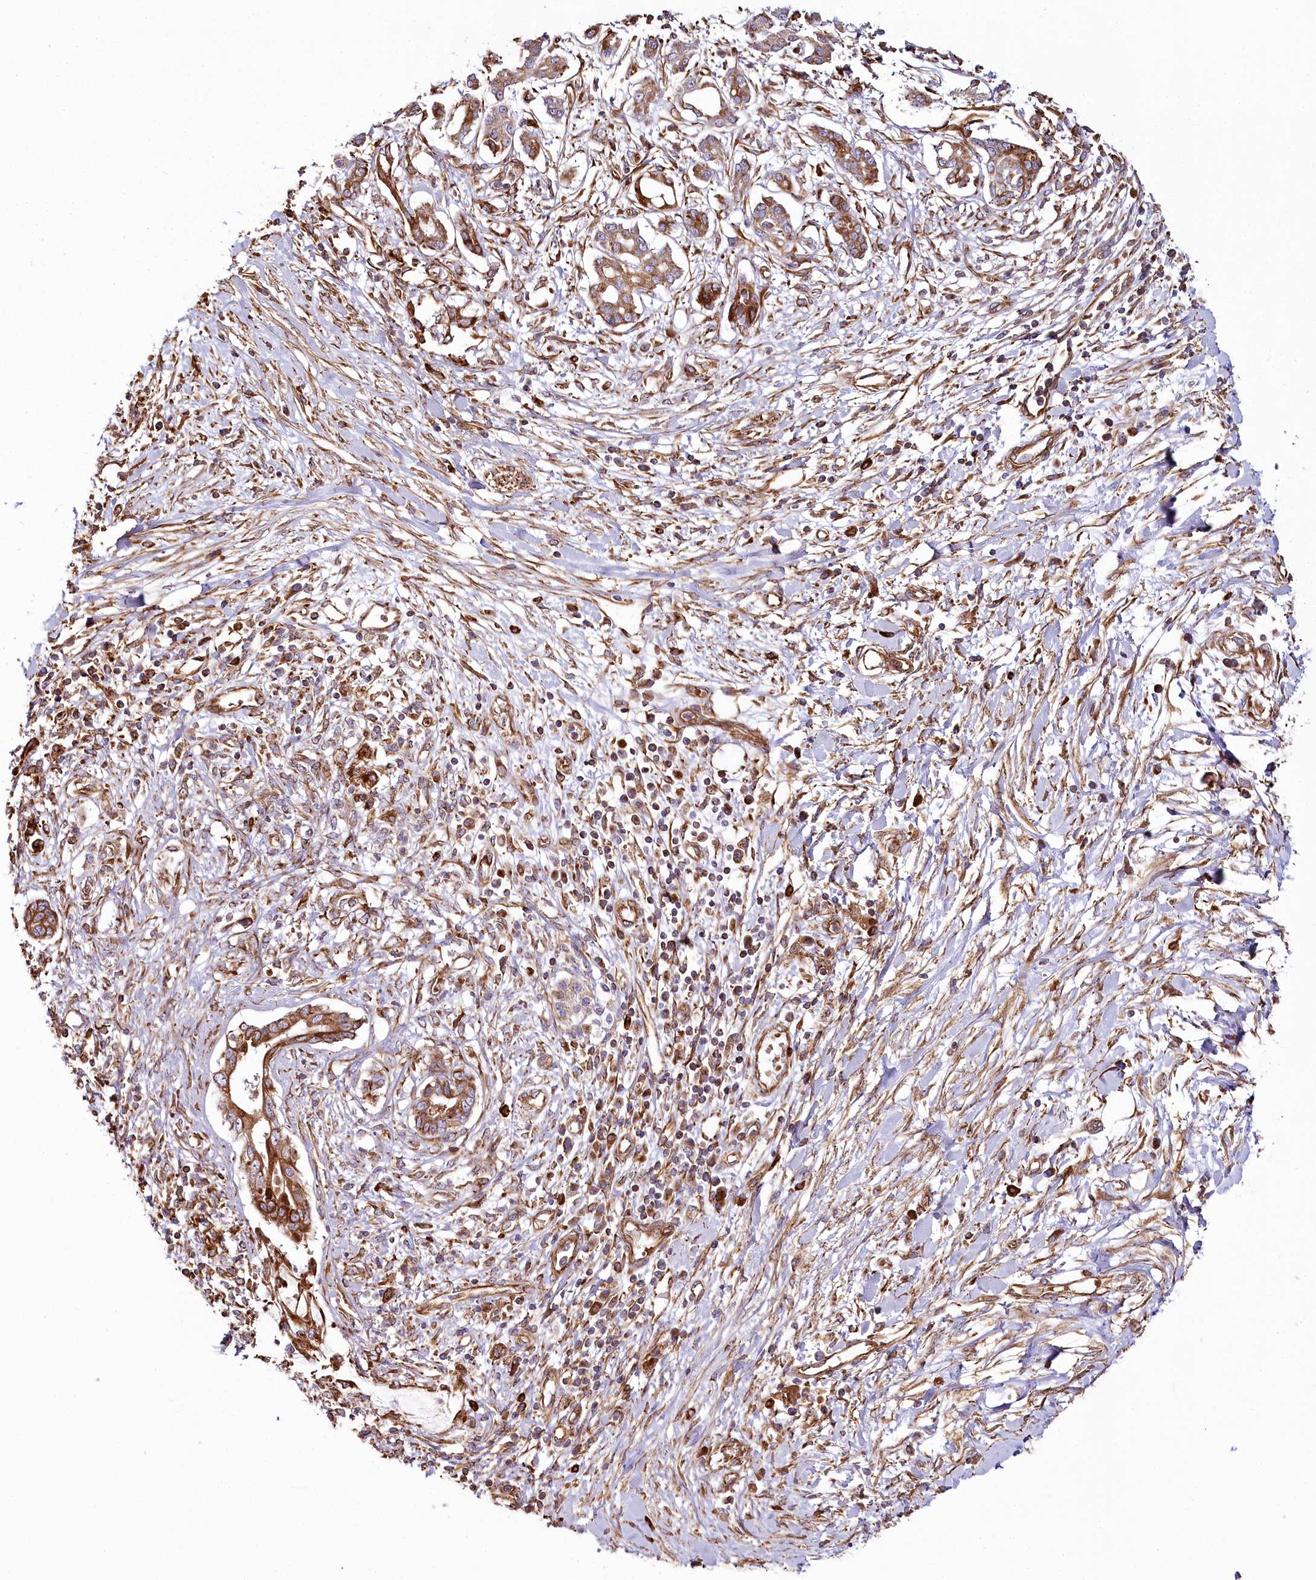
{"staining": {"intensity": "moderate", "quantity": ">75%", "location": "cytoplasmic/membranous"}, "tissue": "pancreatic cancer", "cell_type": "Tumor cells", "image_type": "cancer", "snomed": [{"axis": "morphology", "description": "Adenocarcinoma, NOS"}, {"axis": "topography", "description": "Pancreas"}], "caption": "A histopathology image of adenocarcinoma (pancreatic) stained for a protein demonstrates moderate cytoplasmic/membranous brown staining in tumor cells.", "gene": "THUMPD3", "patient": {"sex": "female", "age": 56}}